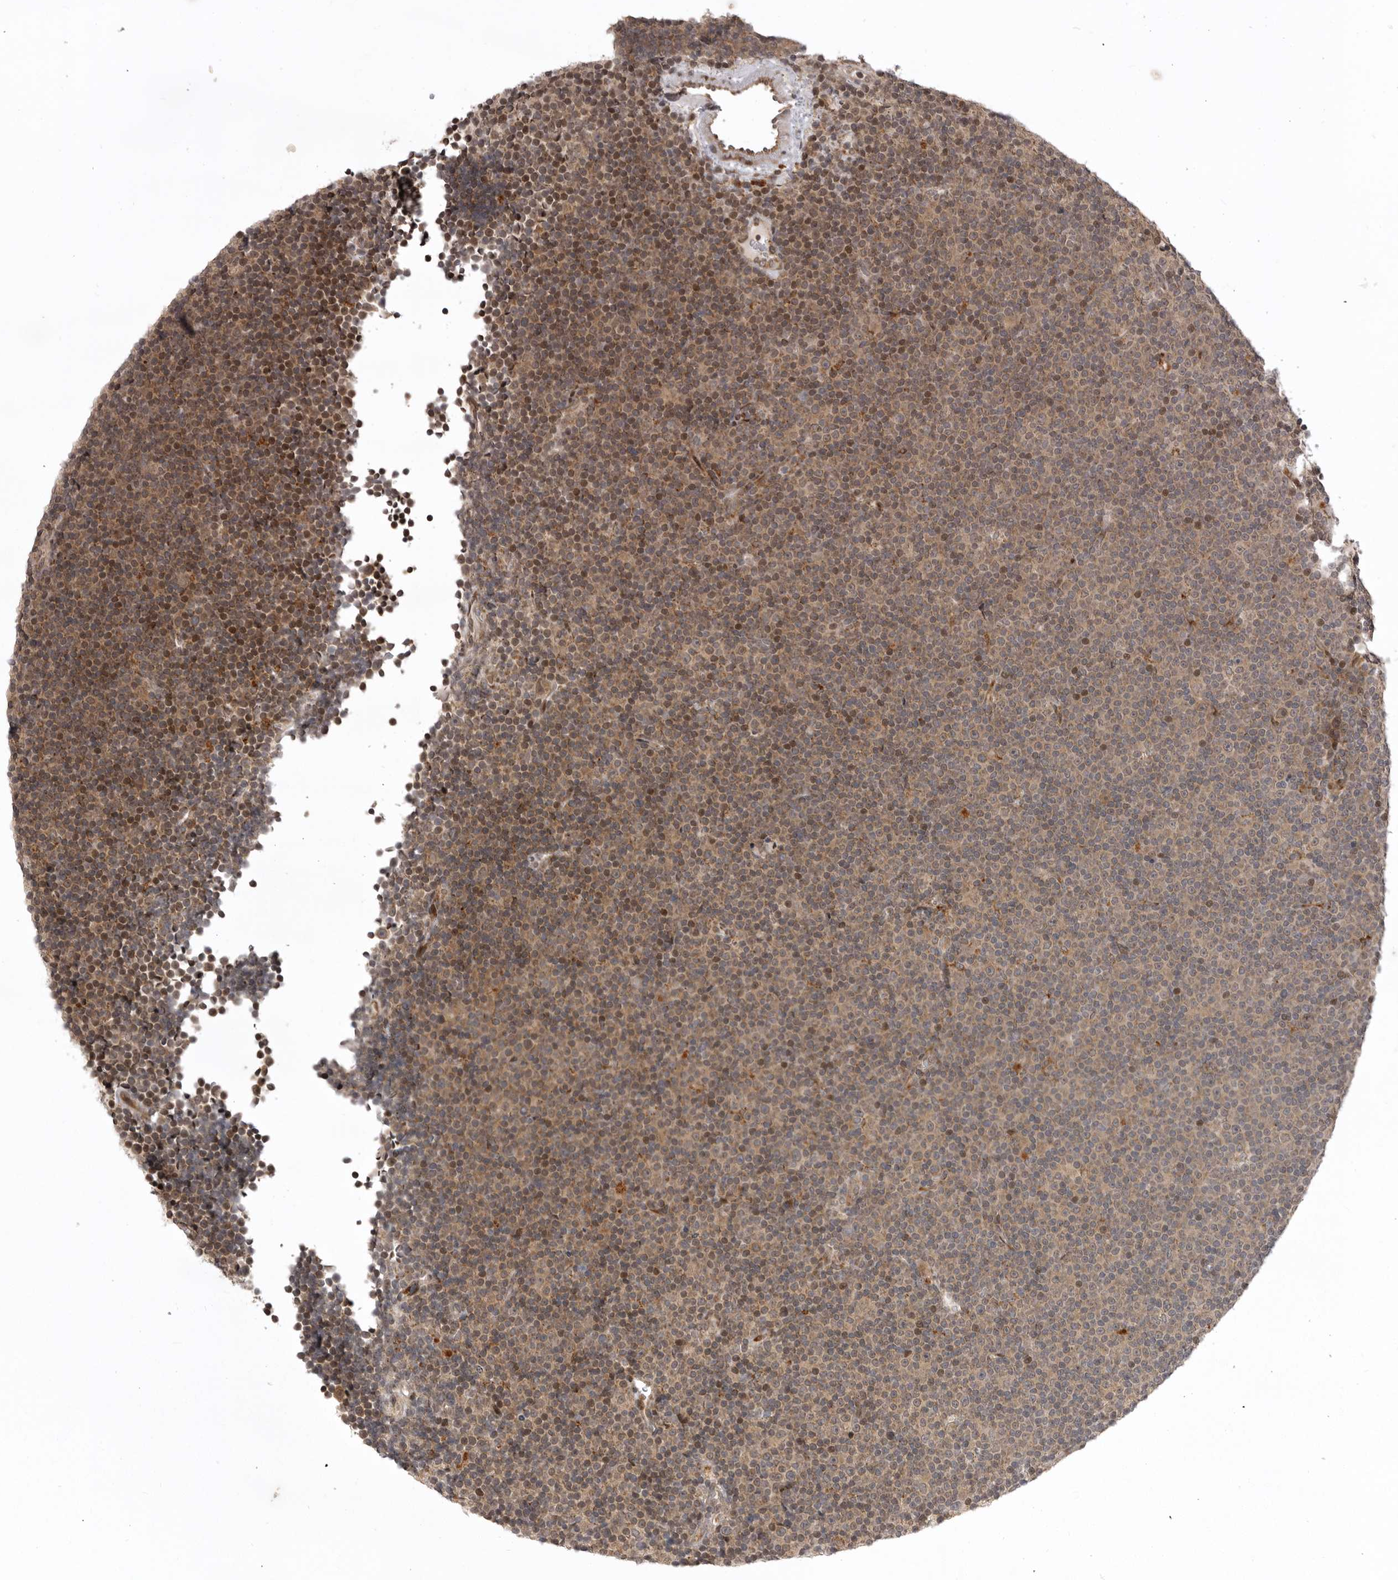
{"staining": {"intensity": "moderate", "quantity": ">75%", "location": "cytoplasmic/membranous,nuclear"}, "tissue": "lymphoma", "cell_type": "Tumor cells", "image_type": "cancer", "snomed": [{"axis": "morphology", "description": "Malignant lymphoma, non-Hodgkin's type, Low grade"}, {"axis": "topography", "description": "Lymph node"}], "caption": "Immunohistochemistry (IHC) histopathology image of malignant lymphoma, non-Hodgkin's type (low-grade) stained for a protein (brown), which demonstrates medium levels of moderate cytoplasmic/membranous and nuclear staining in approximately >75% of tumor cells.", "gene": "C1orf109", "patient": {"sex": "female", "age": 67}}